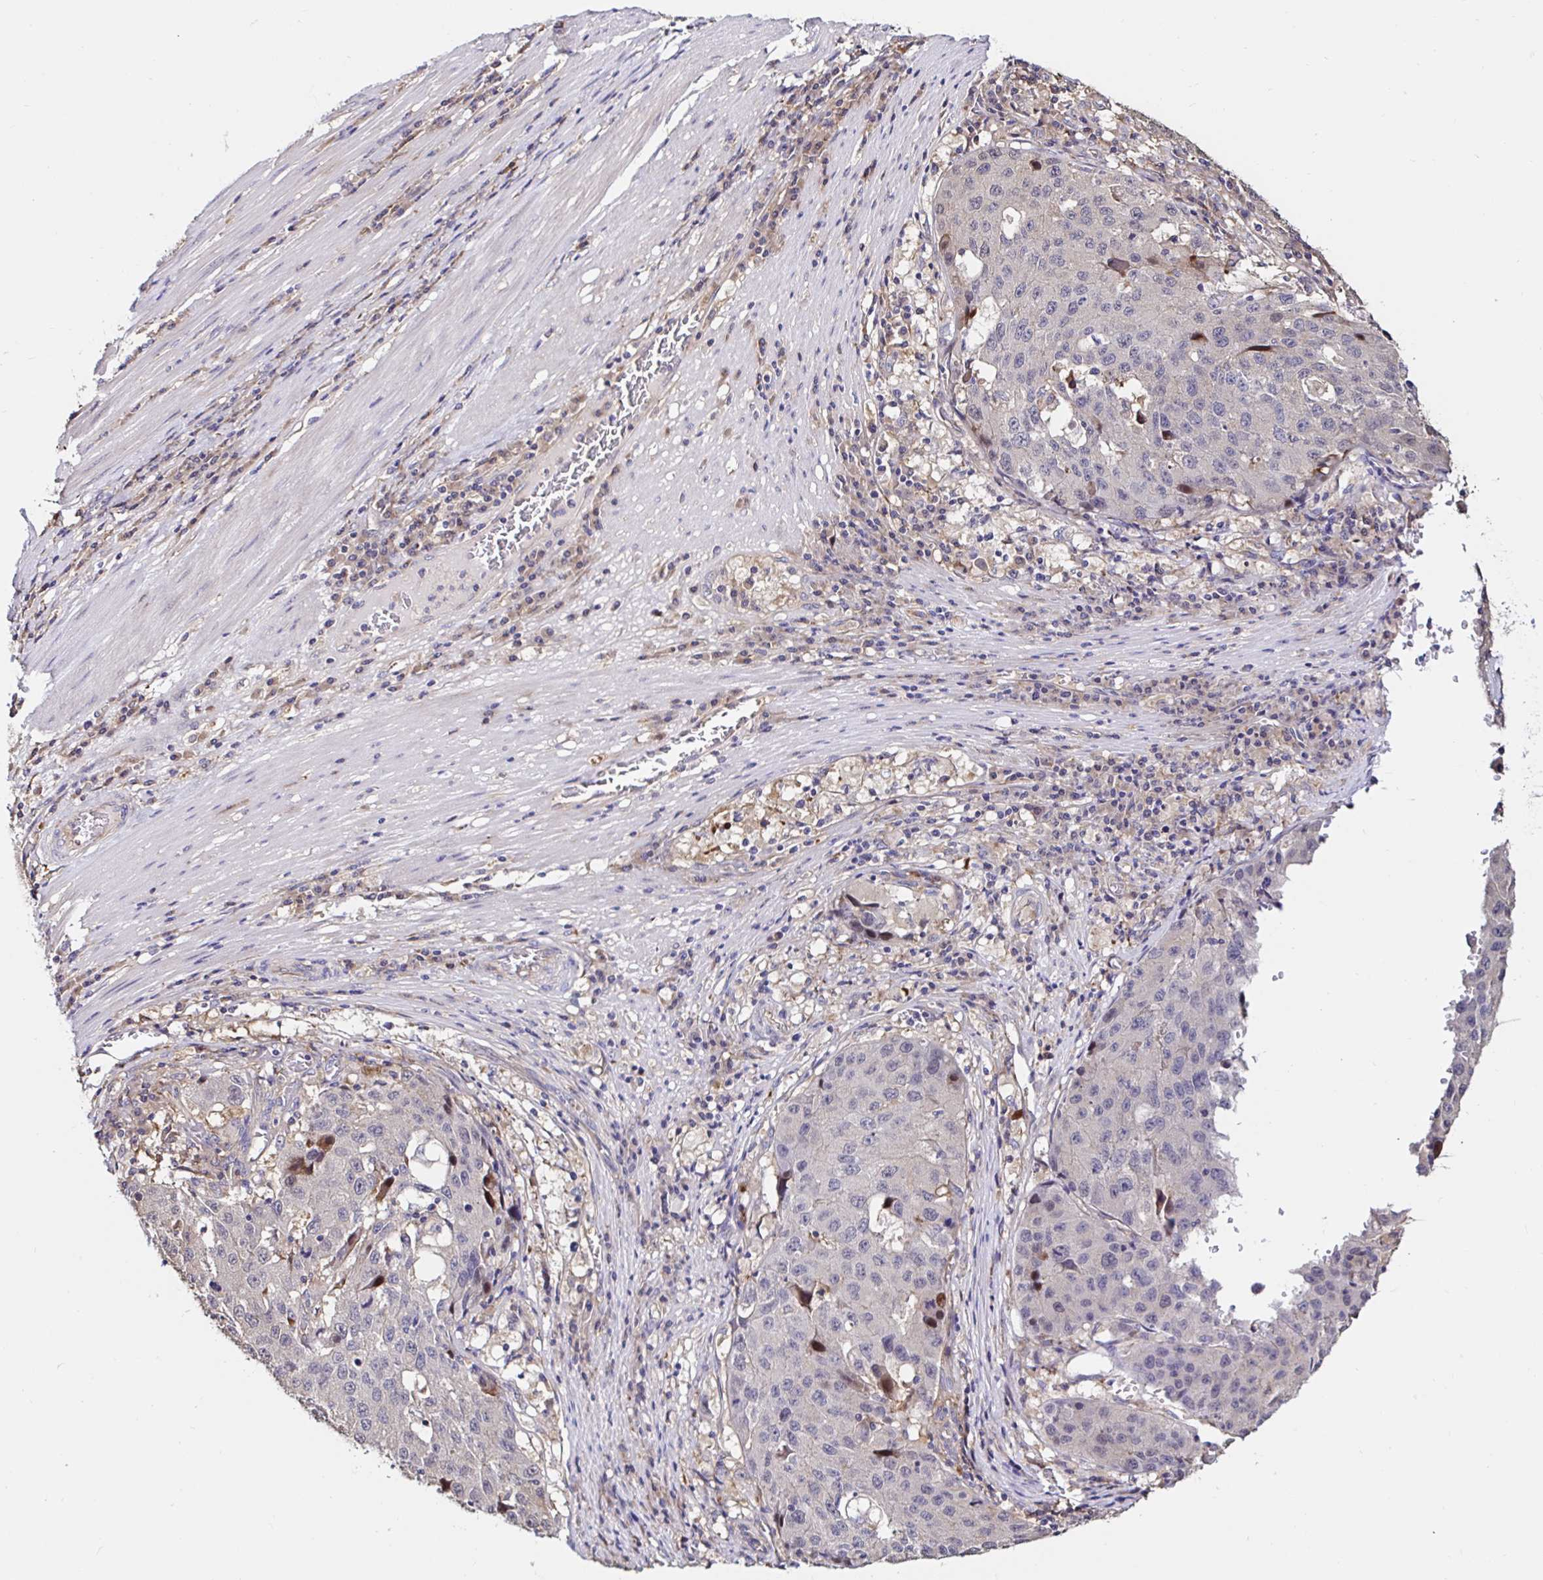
{"staining": {"intensity": "negative", "quantity": "none", "location": "none"}, "tissue": "stomach cancer", "cell_type": "Tumor cells", "image_type": "cancer", "snomed": [{"axis": "morphology", "description": "Adenocarcinoma, NOS"}, {"axis": "topography", "description": "Stomach"}], "caption": "DAB immunohistochemical staining of stomach adenocarcinoma displays no significant positivity in tumor cells.", "gene": "RSRP1", "patient": {"sex": "male", "age": 71}}